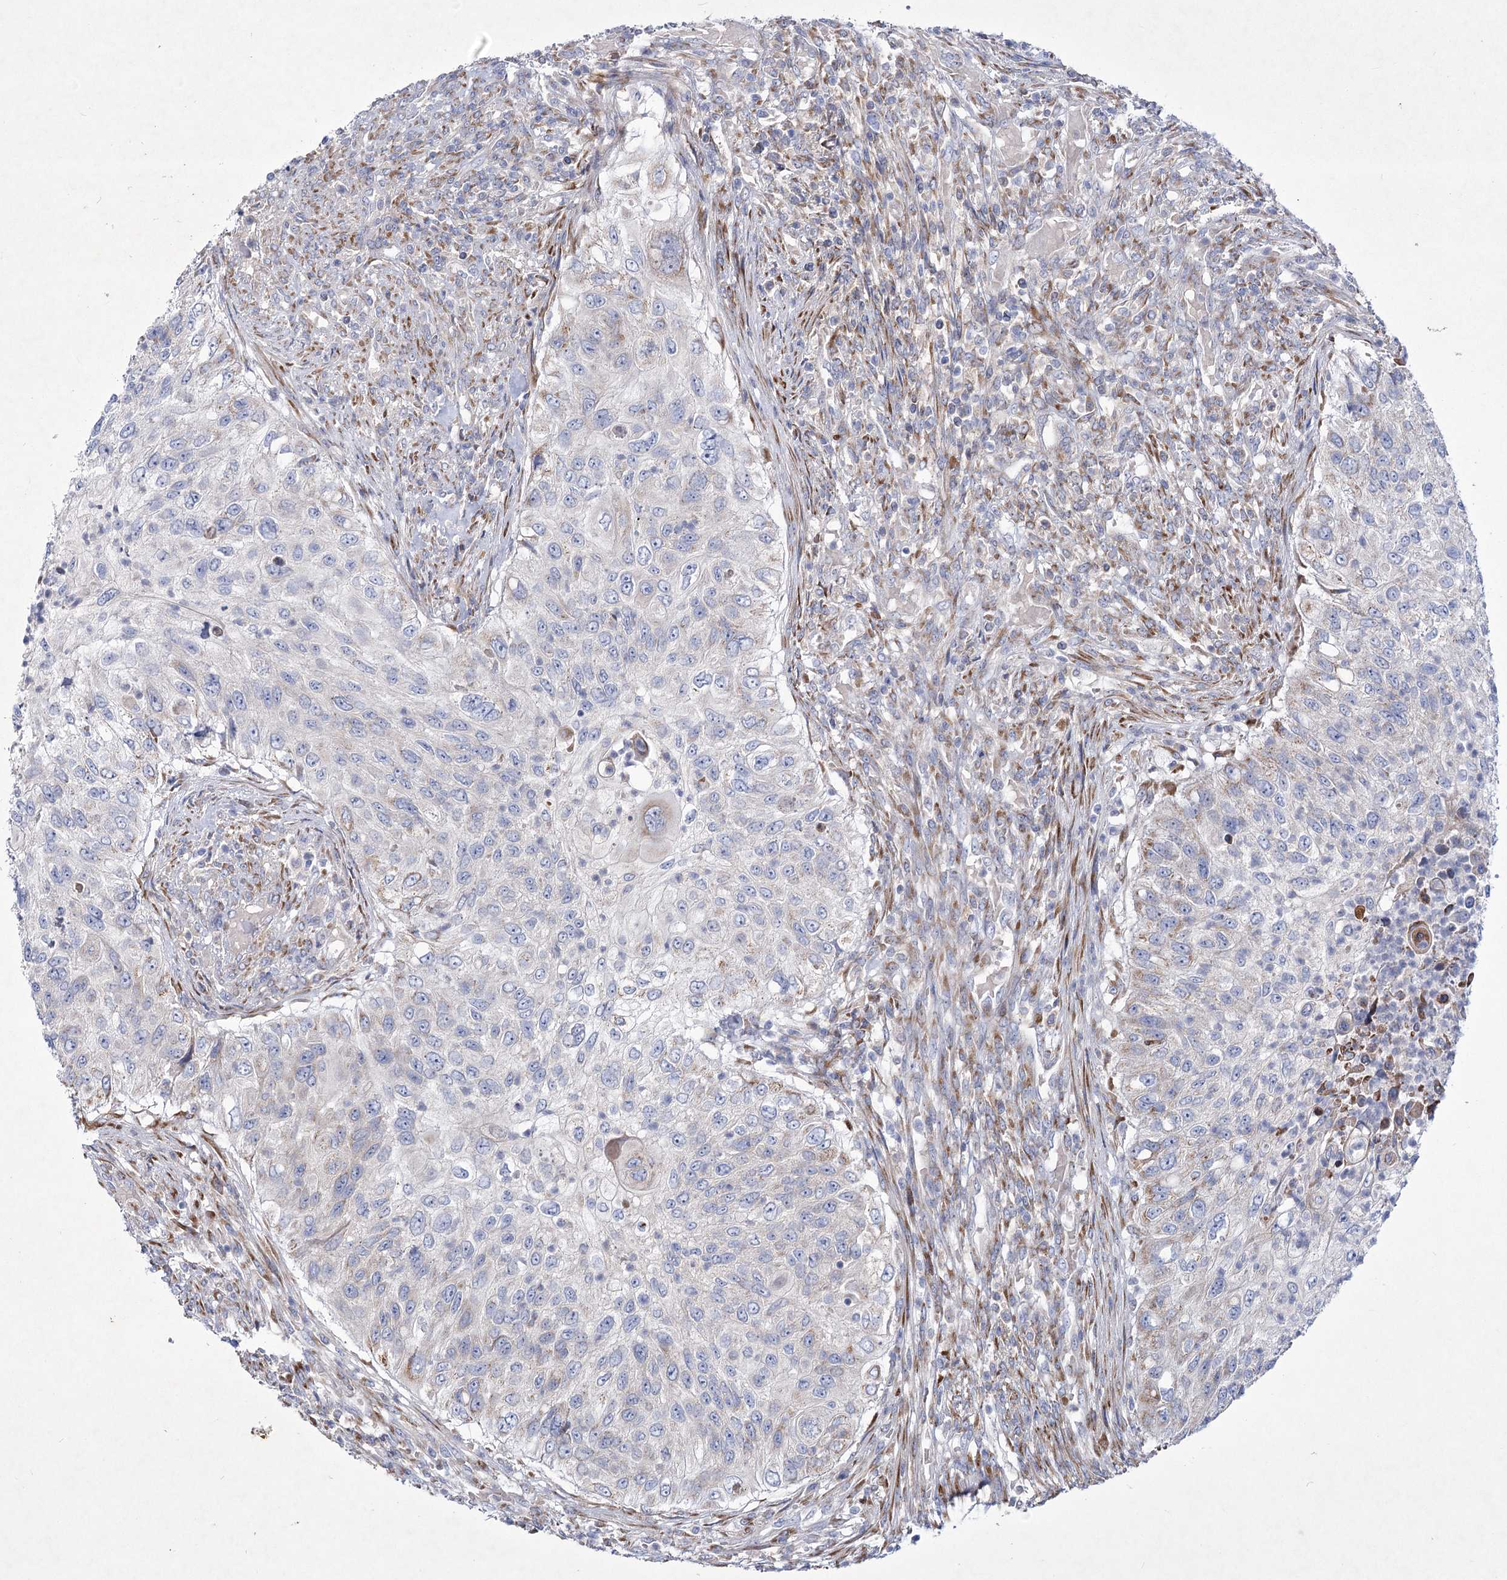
{"staining": {"intensity": "negative", "quantity": "none", "location": "none"}, "tissue": "urothelial cancer", "cell_type": "Tumor cells", "image_type": "cancer", "snomed": [{"axis": "morphology", "description": "Urothelial carcinoma, High grade"}, {"axis": "topography", "description": "Urinary bladder"}], "caption": "This is an immunohistochemistry (IHC) image of urothelial carcinoma (high-grade). There is no positivity in tumor cells.", "gene": "ARFGEF3", "patient": {"sex": "female", "age": 60}}